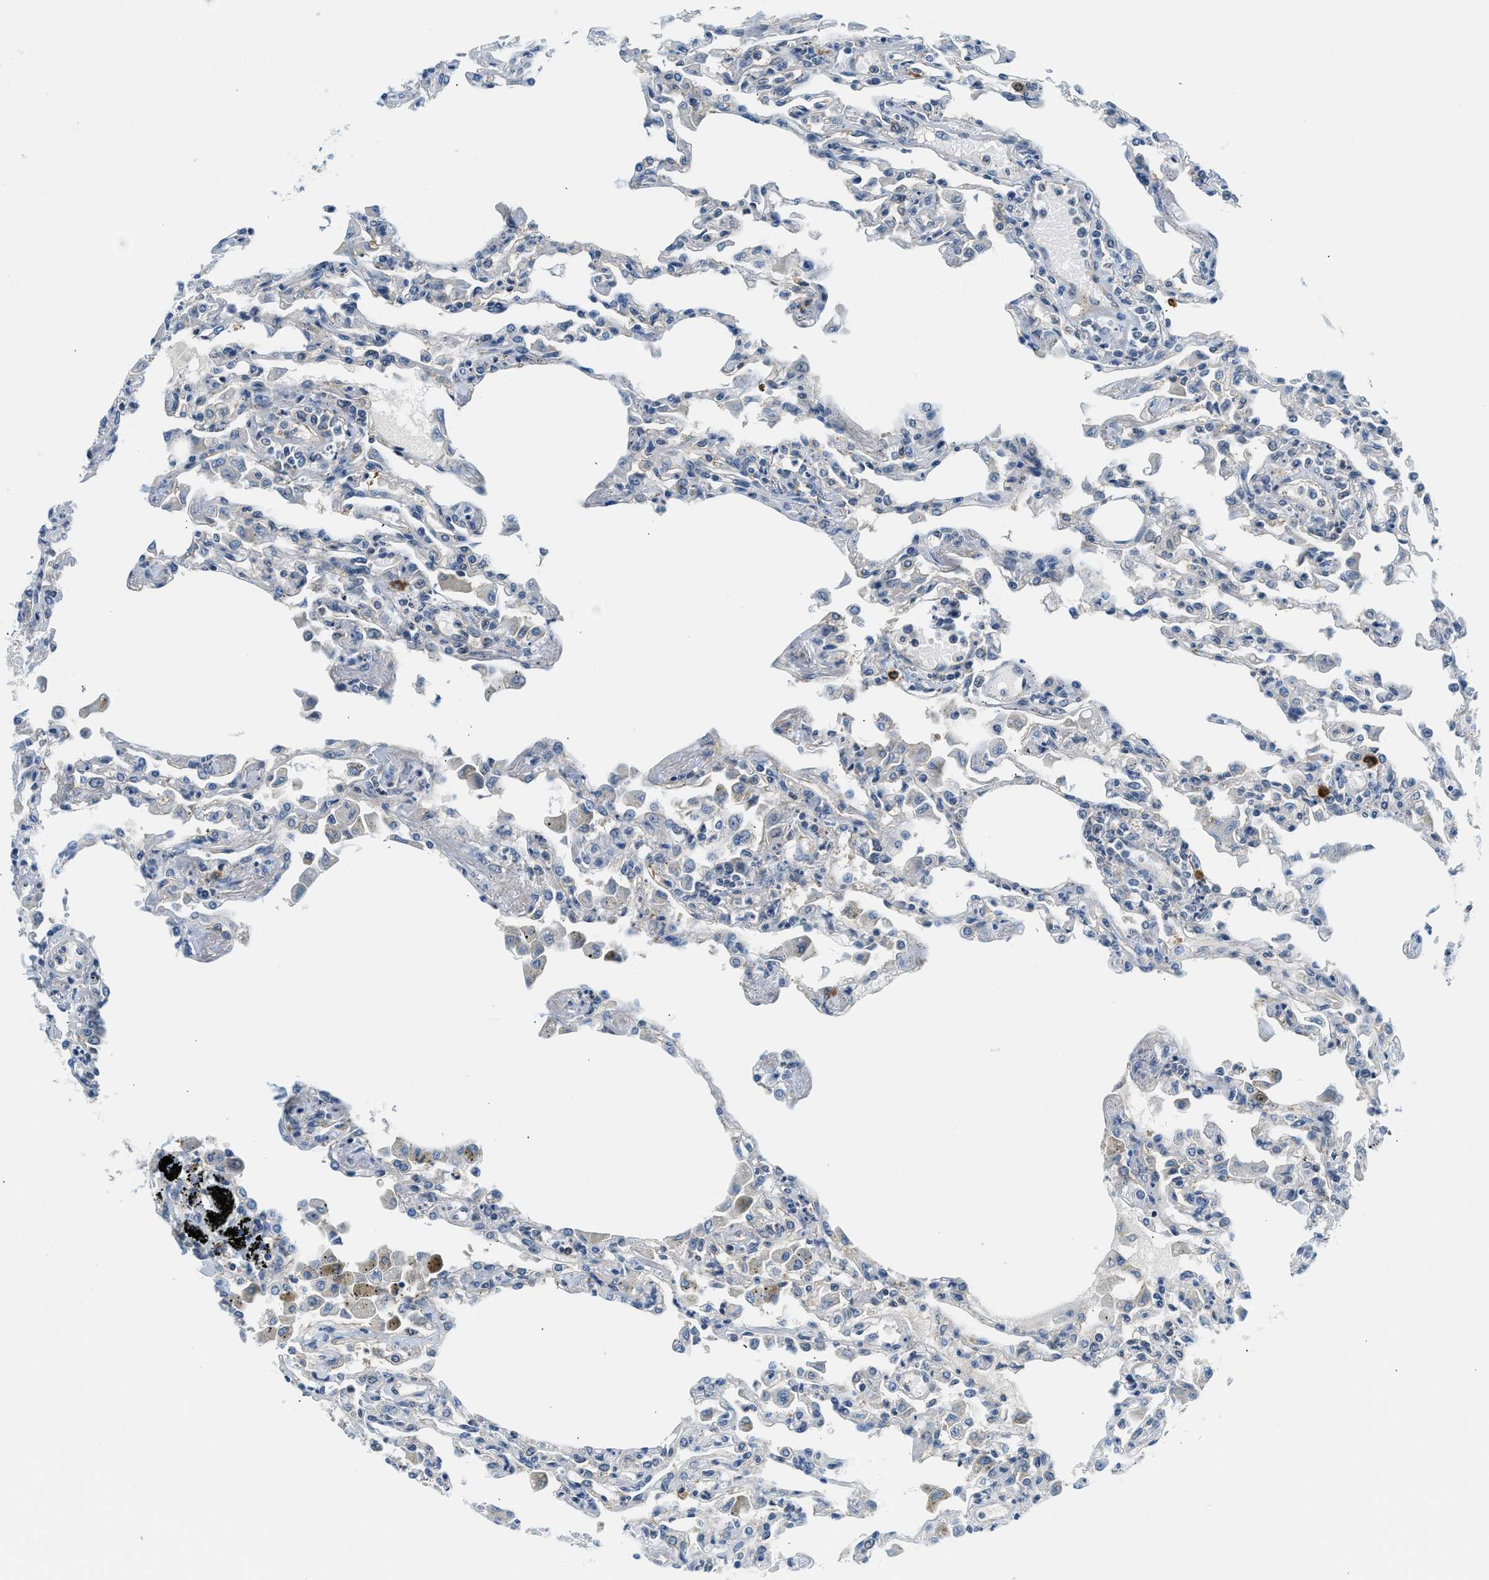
{"staining": {"intensity": "weak", "quantity": "<25%", "location": "cytoplasmic/membranous"}, "tissue": "lung", "cell_type": "Alveolar cells", "image_type": "normal", "snomed": [{"axis": "morphology", "description": "Normal tissue, NOS"}, {"axis": "topography", "description": "Bronchus"}, {"axis": "topography", "description": "Lung"}], "caption": "This is an immunohistochemistry micrograph of normal lung. There is no staining in alveolar cells.", "gene": "CBLB", "patient": {"sex": "female", "age": 49}}